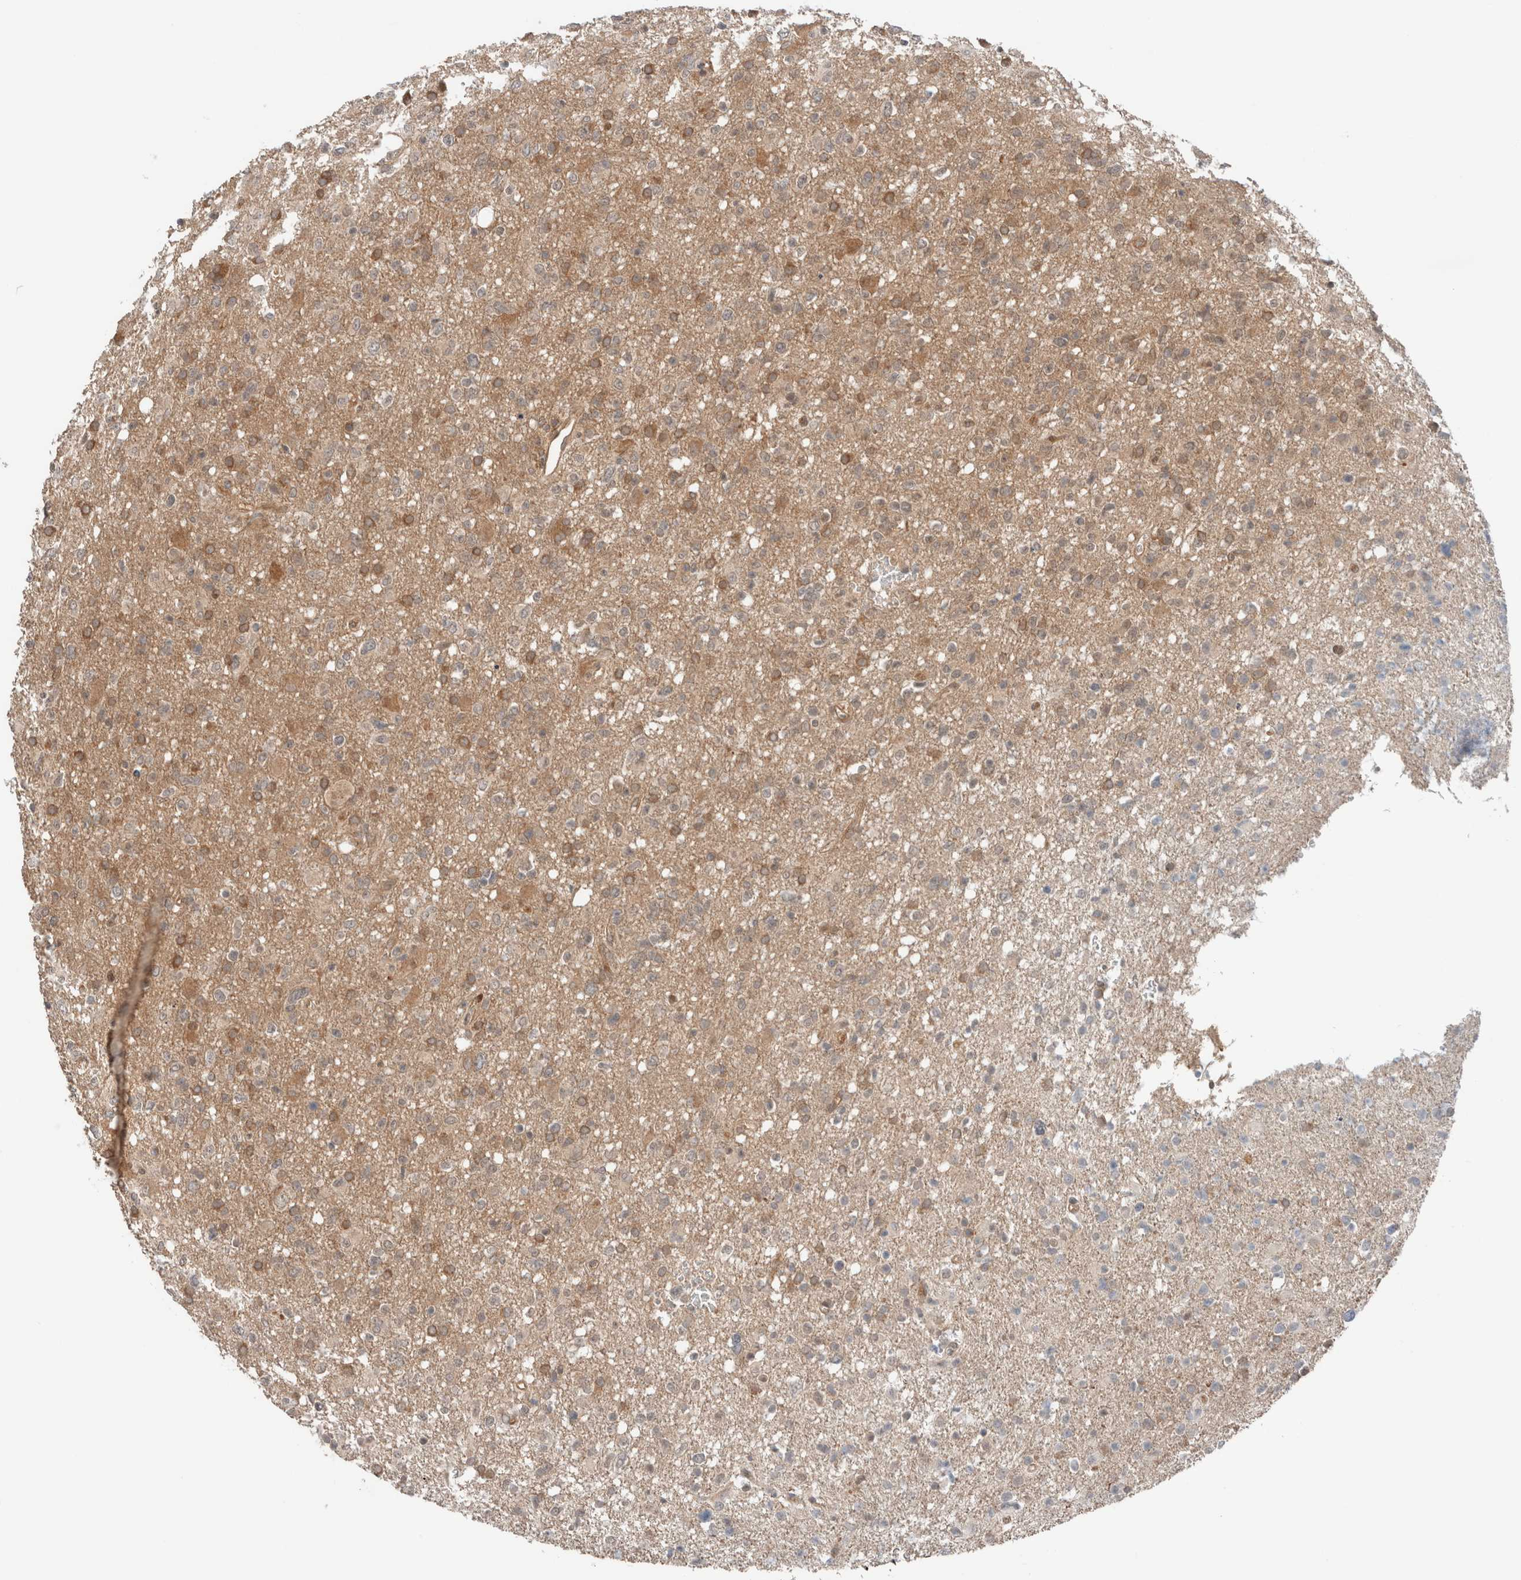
{"staining": {"intensity": "moderate", "quantity": "25%-75%", "location": "cytoplasmic/membranous"}, "tissue": "glioma", "cell_type": "Tumor cells", "image_type": "cancer", "snomed": [{"axis": "morphology", "description": "Glioma, malignant, High grade"}, {"axis": "topography", "description": "Brain"}], "caption": "IHC image of human glioma stained for a protein (brown), which exhibits medium levels of moderate cytoplasmic/membranous staining in approximately 25%-75% of tumor cells.", "gene": "XPNPEP1", "patient": {"sex": "female", "age": 57}}